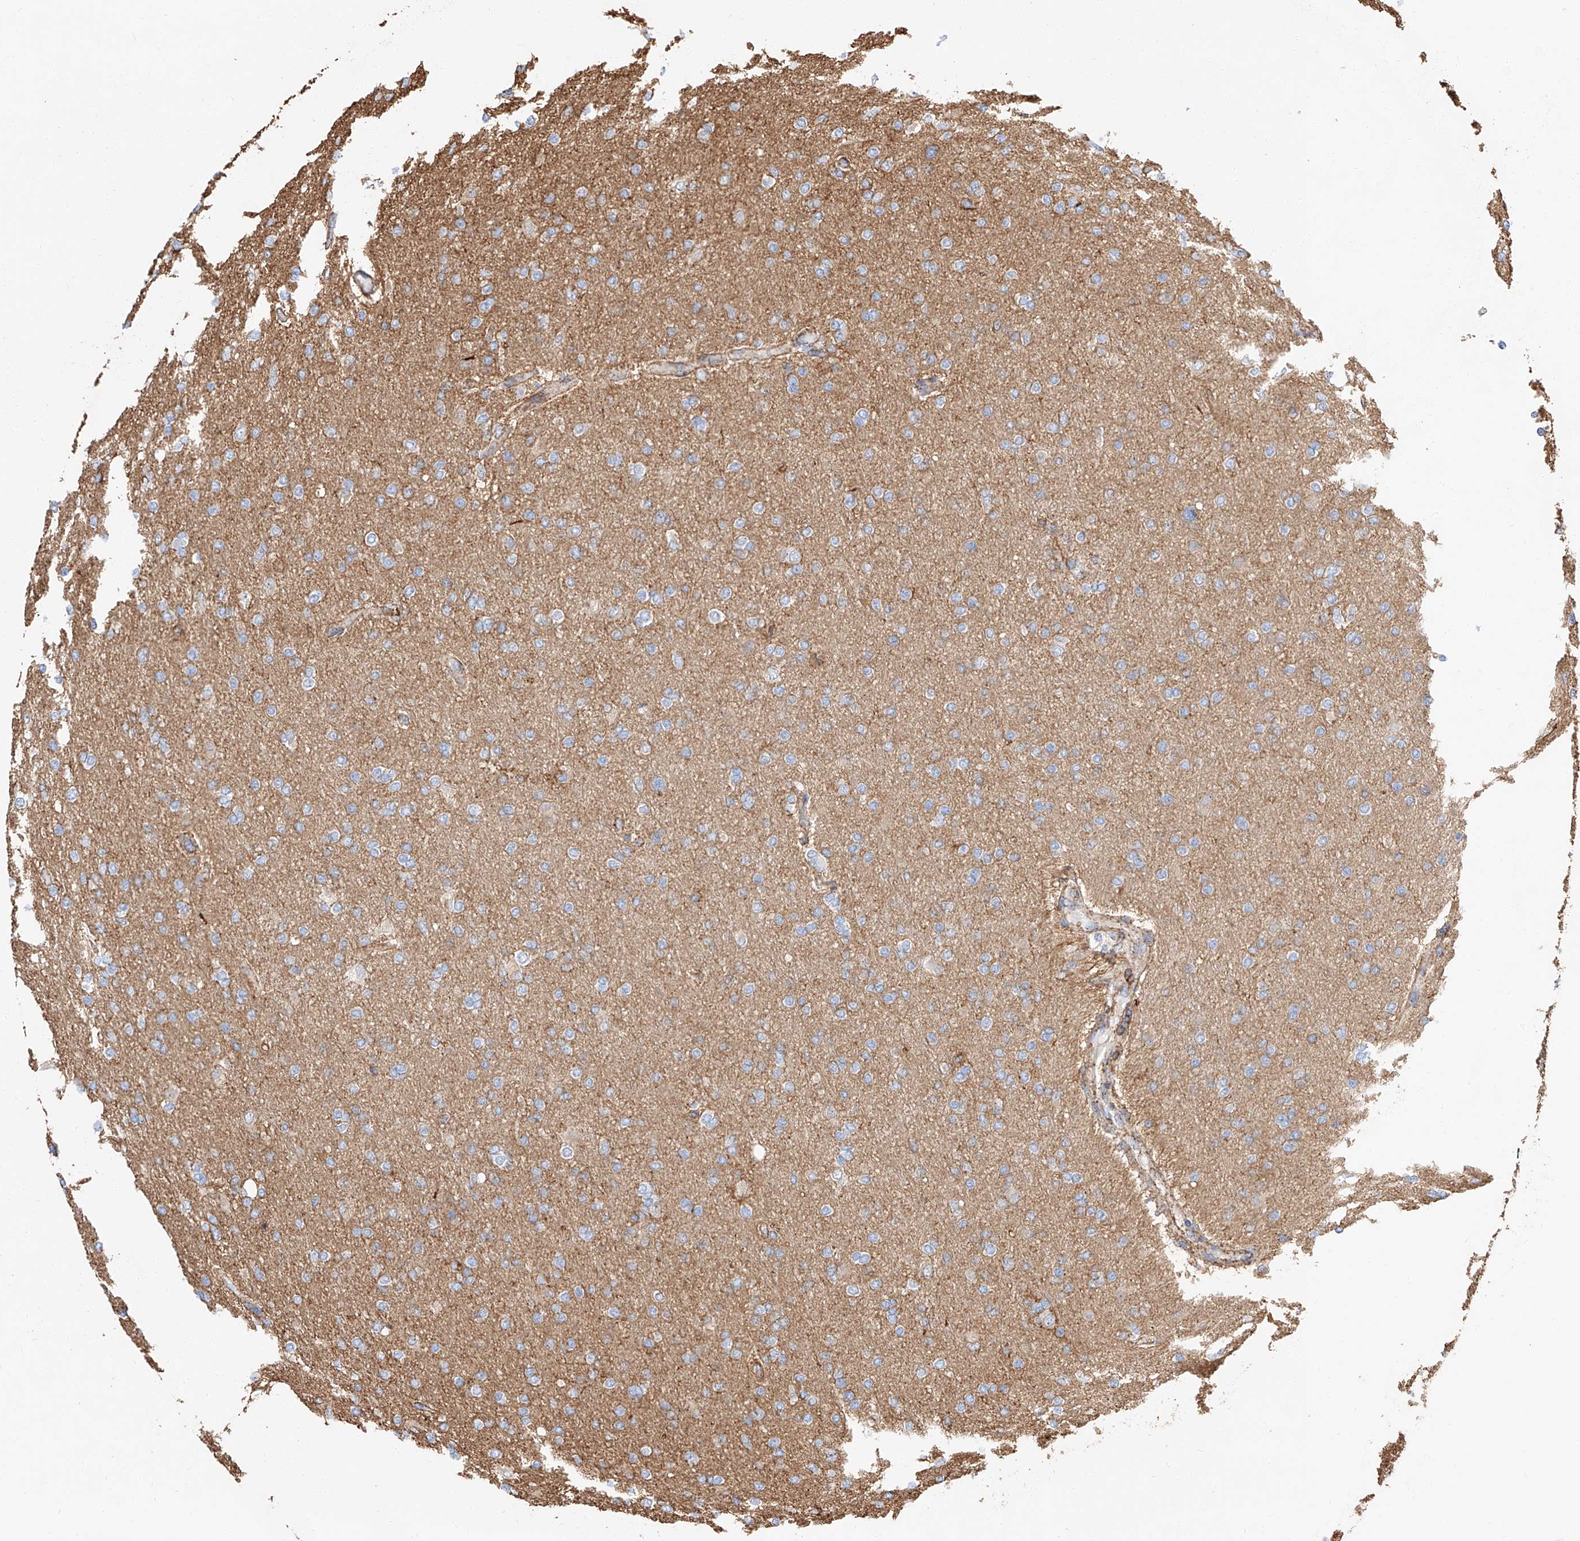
{"staining": {"intensity": "negative", "quantity": "none", "location": "none"}, "tissue": "glioma", "cell_type": "Tumor cells", "image_type": "cancer", "snomed": [{"axis": "morphology", "description": "Glioma, malignant, High grade"}, {"axis": "topography", "description": "Cerebral cortex"}], "caption": "Glioma was stained to show a protein in brown. There is no significant positivity in tumor cells.", "gene": "WFS1", "patient": {"sex": "female", "age": 36}}